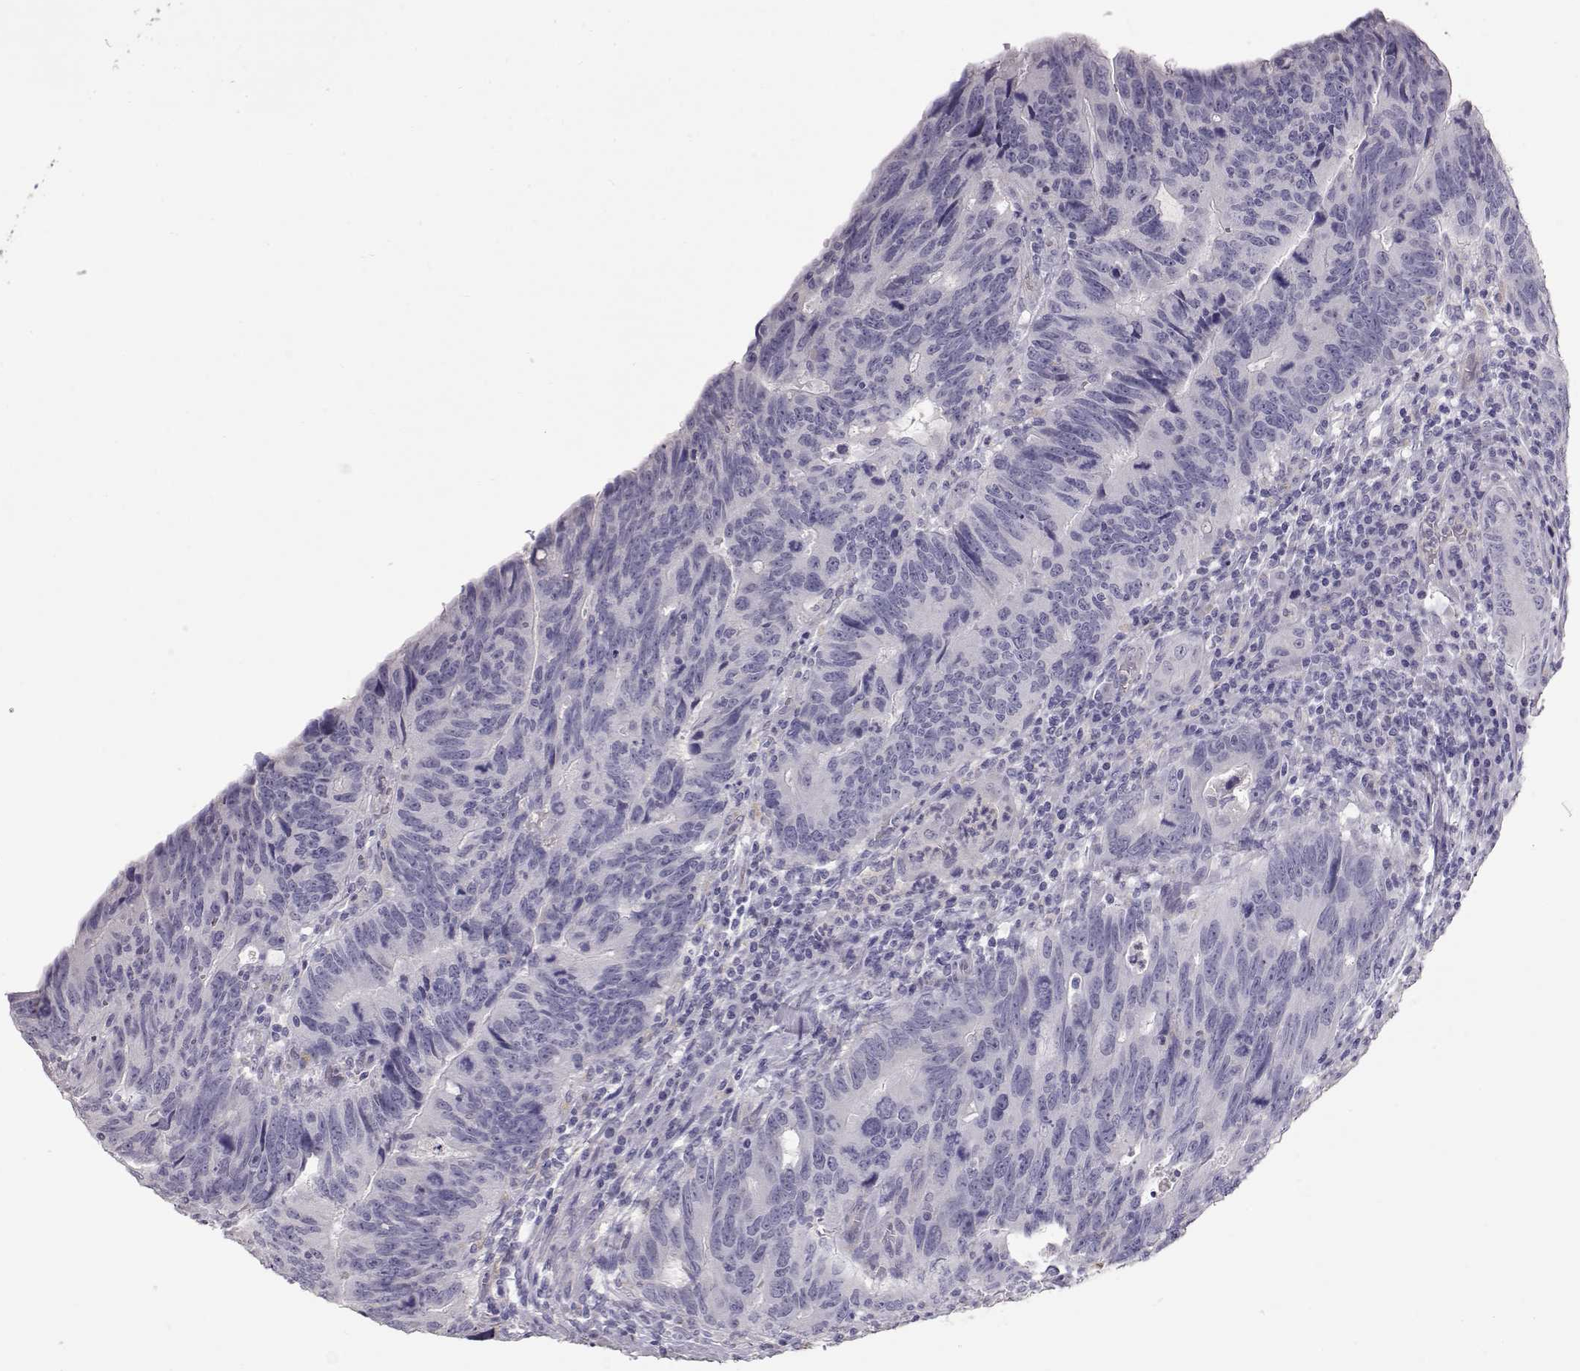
{"staining": {"intensity": "negative", "quantity": "none", "location": "none"}, "tissue": "colorectal cancer", "cell_type": "Tumor cells", "image_type": "cancer", "snomed": [{"axis": "morphology", "description": "Adenocarcinoma, NOS"}, {"axis": "topography", "description": "Colon"}], "caption": "Immunohistochemistry photomicrograph of adenocarcinoma (colorectal) stained for a protein (brown), which shows no expression in tumor cells.", "gene": "SLC18A1", "patient": {"sex": "female", "age": 77}}